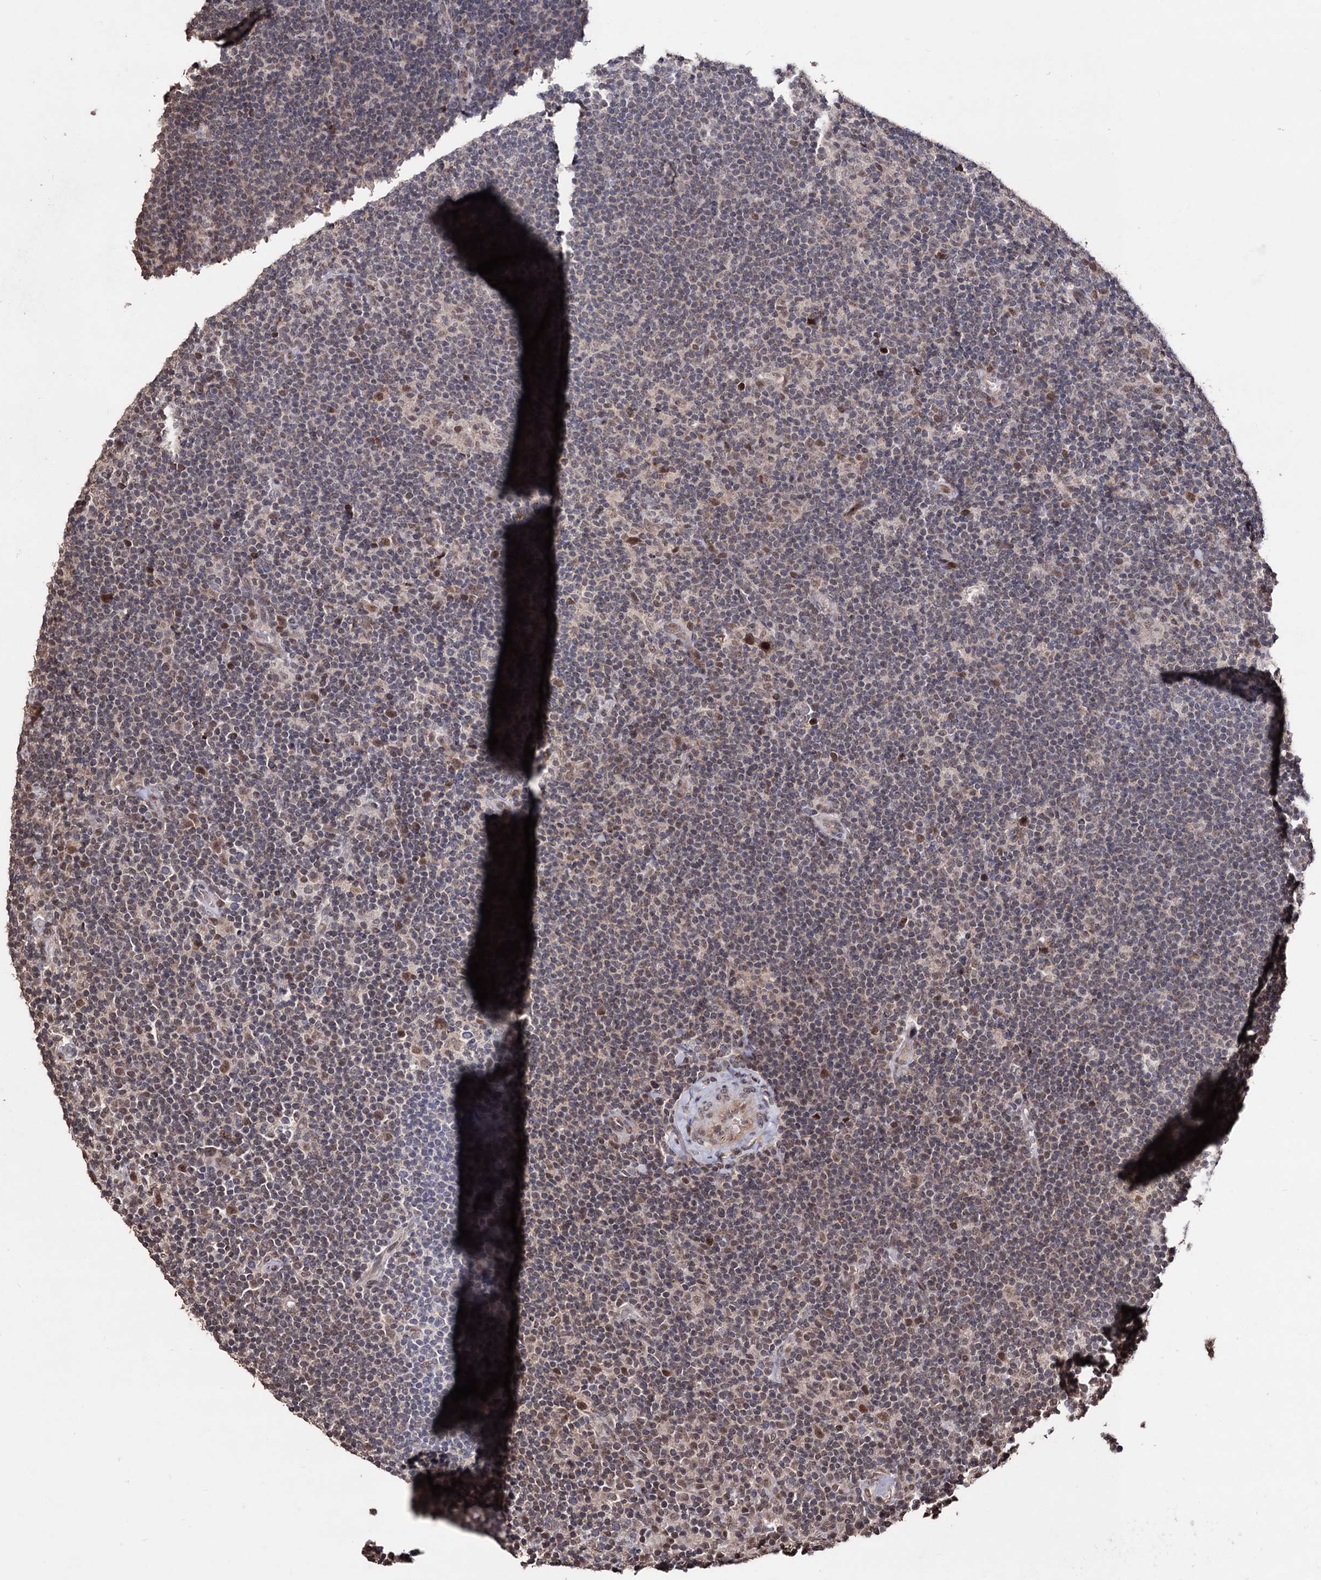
{"staining": {"intensity": "weak", "quantity": "<25%", "location": "nuclear"}, "tissue": "lymphoma", "cell_type": "Tumor cells", "image_type": "cancer", "snomed": [{"axis": "morphology", "description": "Hodgkin's disease, NOS"}, {"axis": "topography", "description": "Lymph node"}], "caption": "The micrograph demonstrates no significant staining in tumor cells of lymphoma.", "gene": "KLF5", "patient": {"sex": "female", "age": 57}}